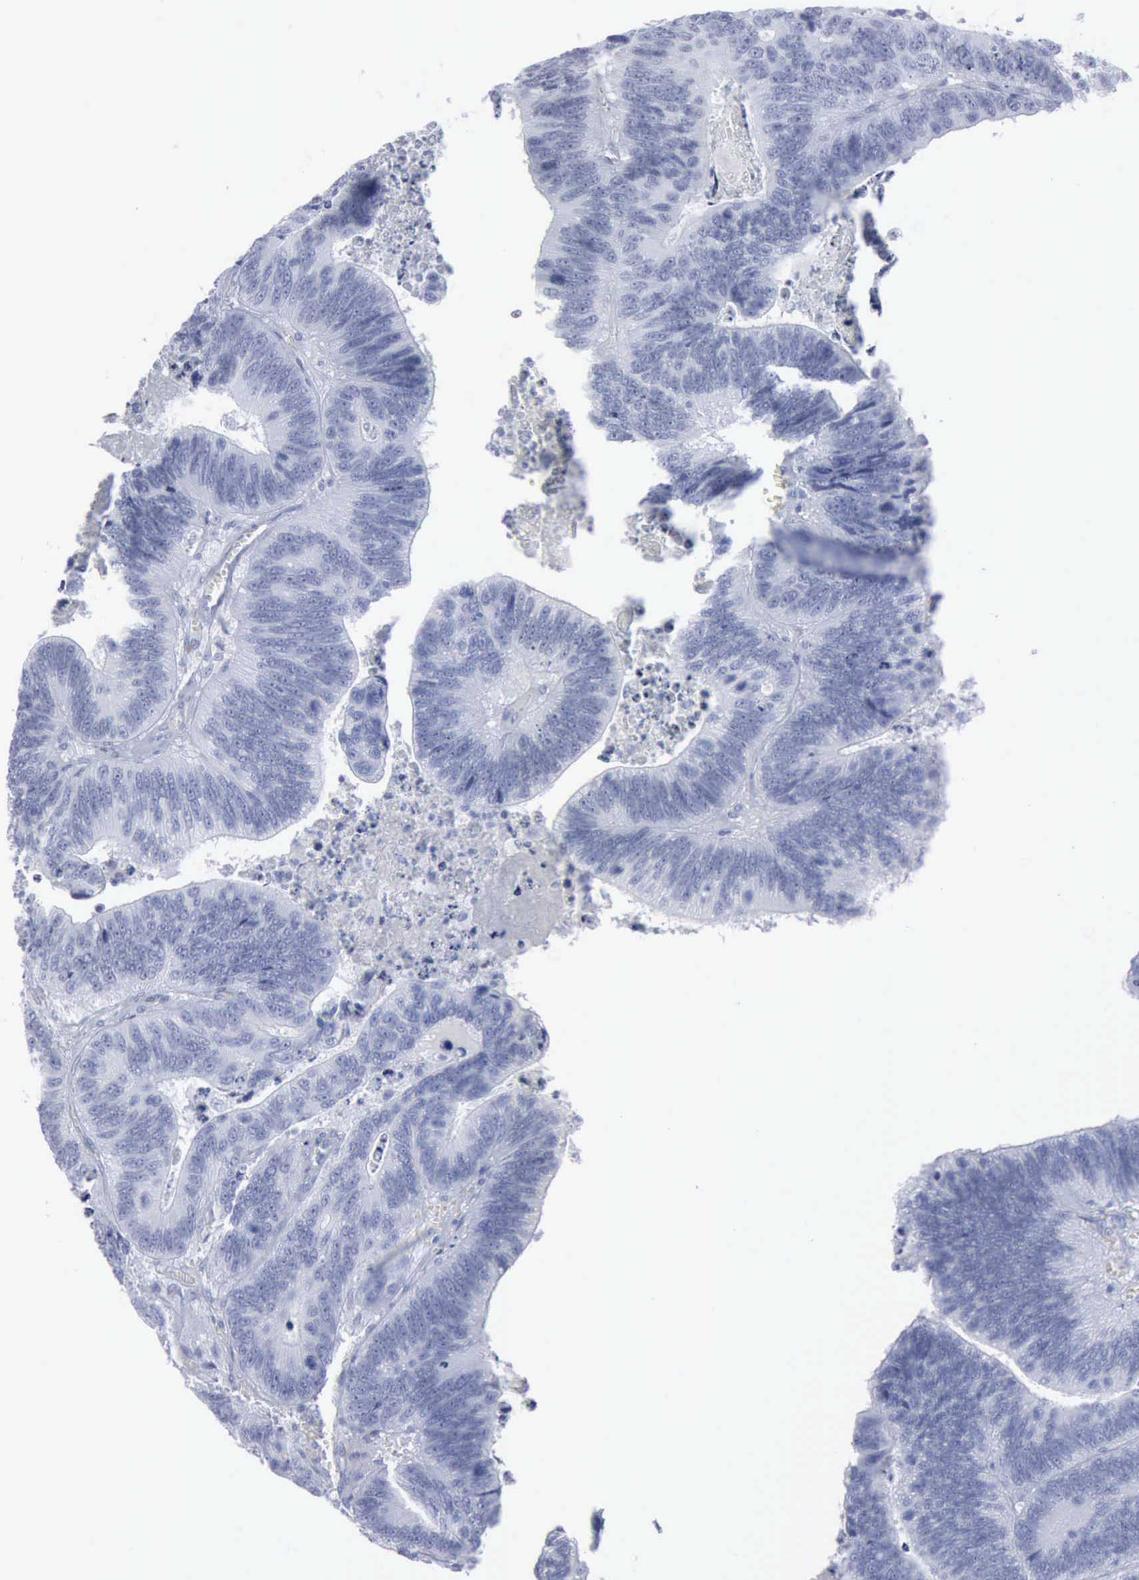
{"staining": {"intensity": "negative", "quantity": "none", "location": "none"}, "tissue": "colorectal cancer", "cell_type": "Tumor cells", "image_type": "cancer", "snomed": [{"axis": "morphology", "description": "Adenocarcinoma, NOS"}, {"axis": "topography", "description": "Colon"}], "caption": "A photomicrograph of colorectal cancer (adenocarcinoma) stained for a protein shows no brown staining in tumor cells. (Brightfield microscopy of DAB (3,3'-diaminobenzidine) immunohistochemistry at high magnification).", "gene": "VCAM1", "patient": {"sex": "male", "age": 72}}